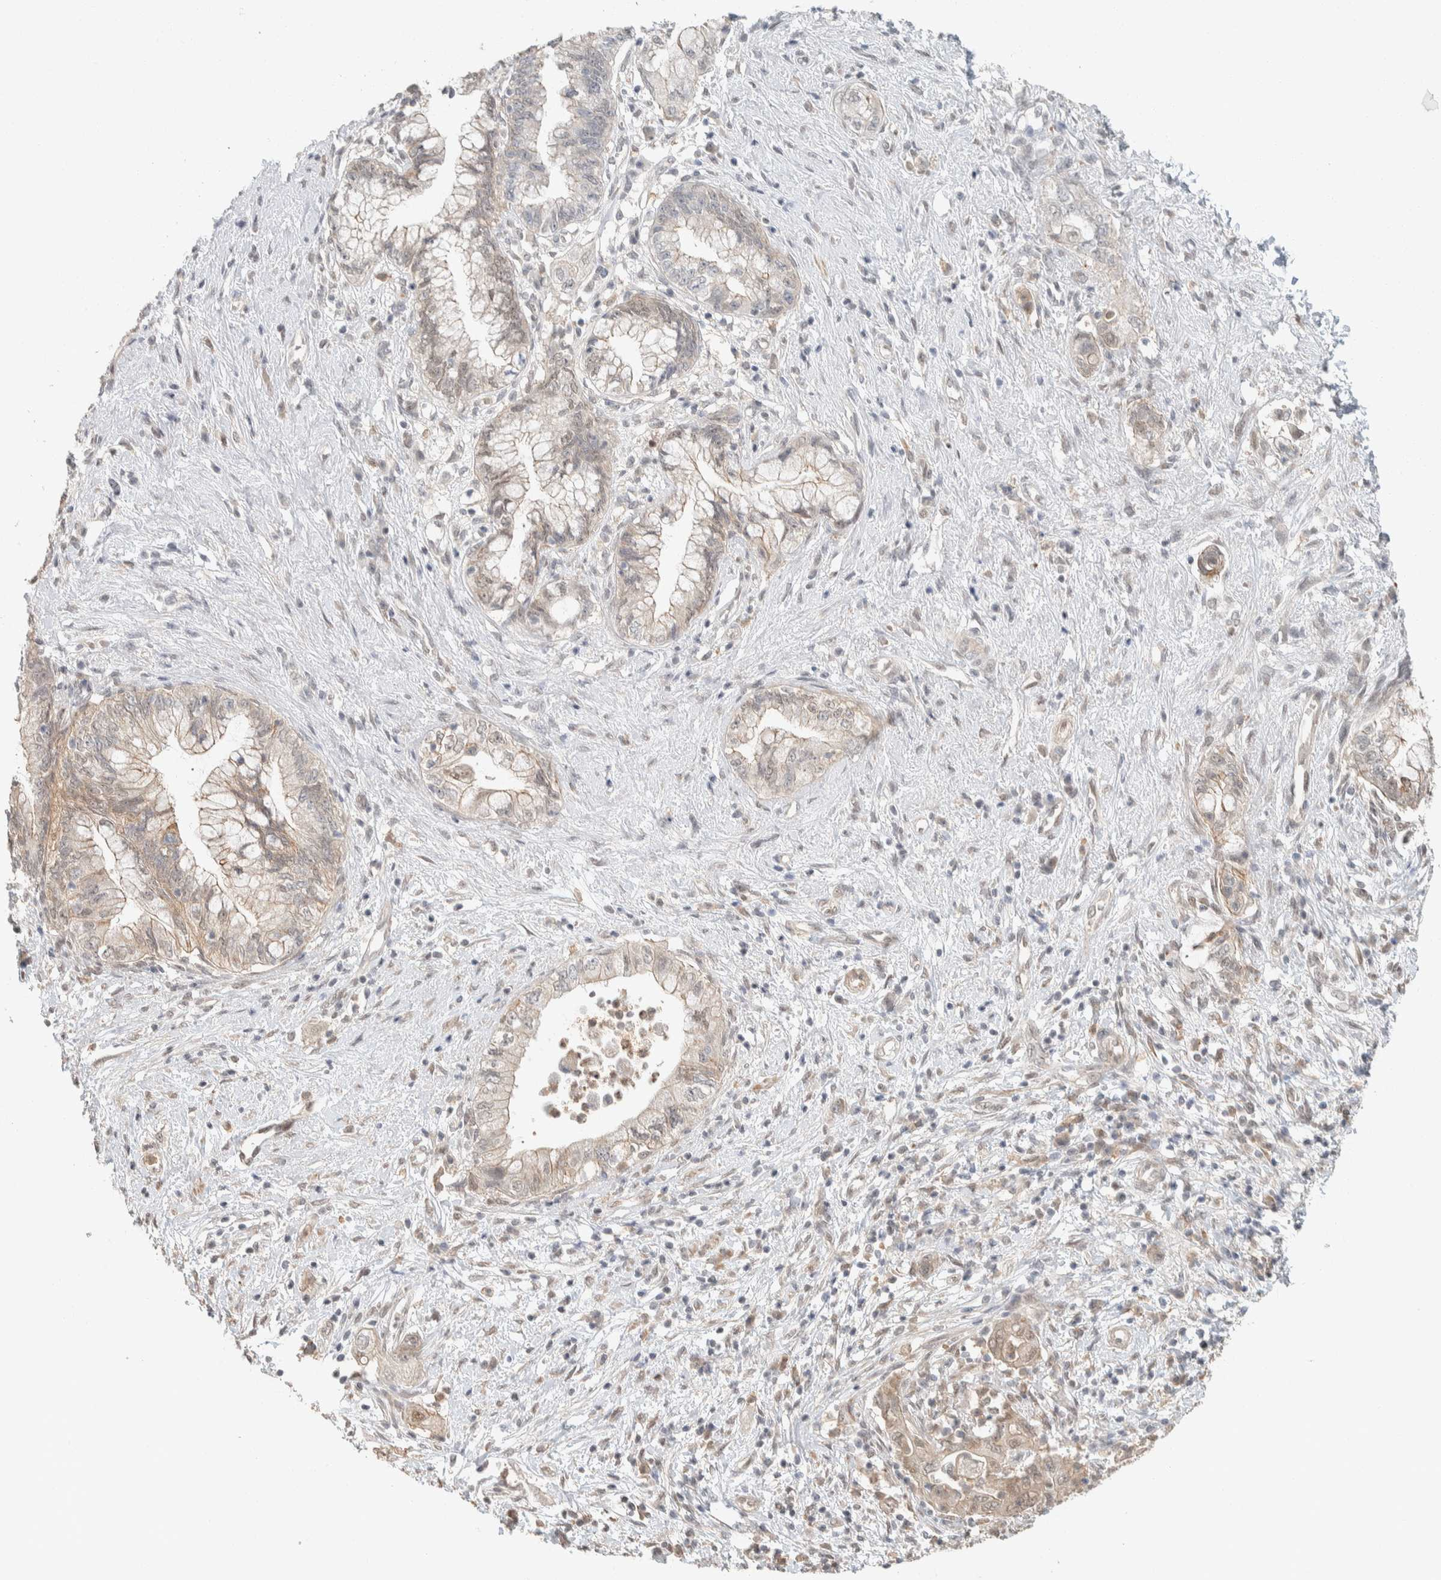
{"staining": {"intensity": "weak", "quantity": ">75%", "location": "cytoplasmic/membranous"}, "tissue": "pancreatic cancer", "cell_type": "Tumor cells", "image_type": "cancer", "snomed": [{"axis": "morphology", "description": "Adenocarcinoma, NOS"}, {"axis": "topography", "description": "Pancreas"}], "caption": "Brown immunohistochemical staining in human pancreatic adenocarcinoma exhibits weak cytoplasmic/membranous positivity in about >75% of tumor cells. Using DAB (3,3'-diaminobenzidine) (brown) and hematoxylin (blue) stains, captured at high magnification using brightfield microscopy.", "gene": "ZBTB2", "patient": {"sex": "female", "age": 73}}